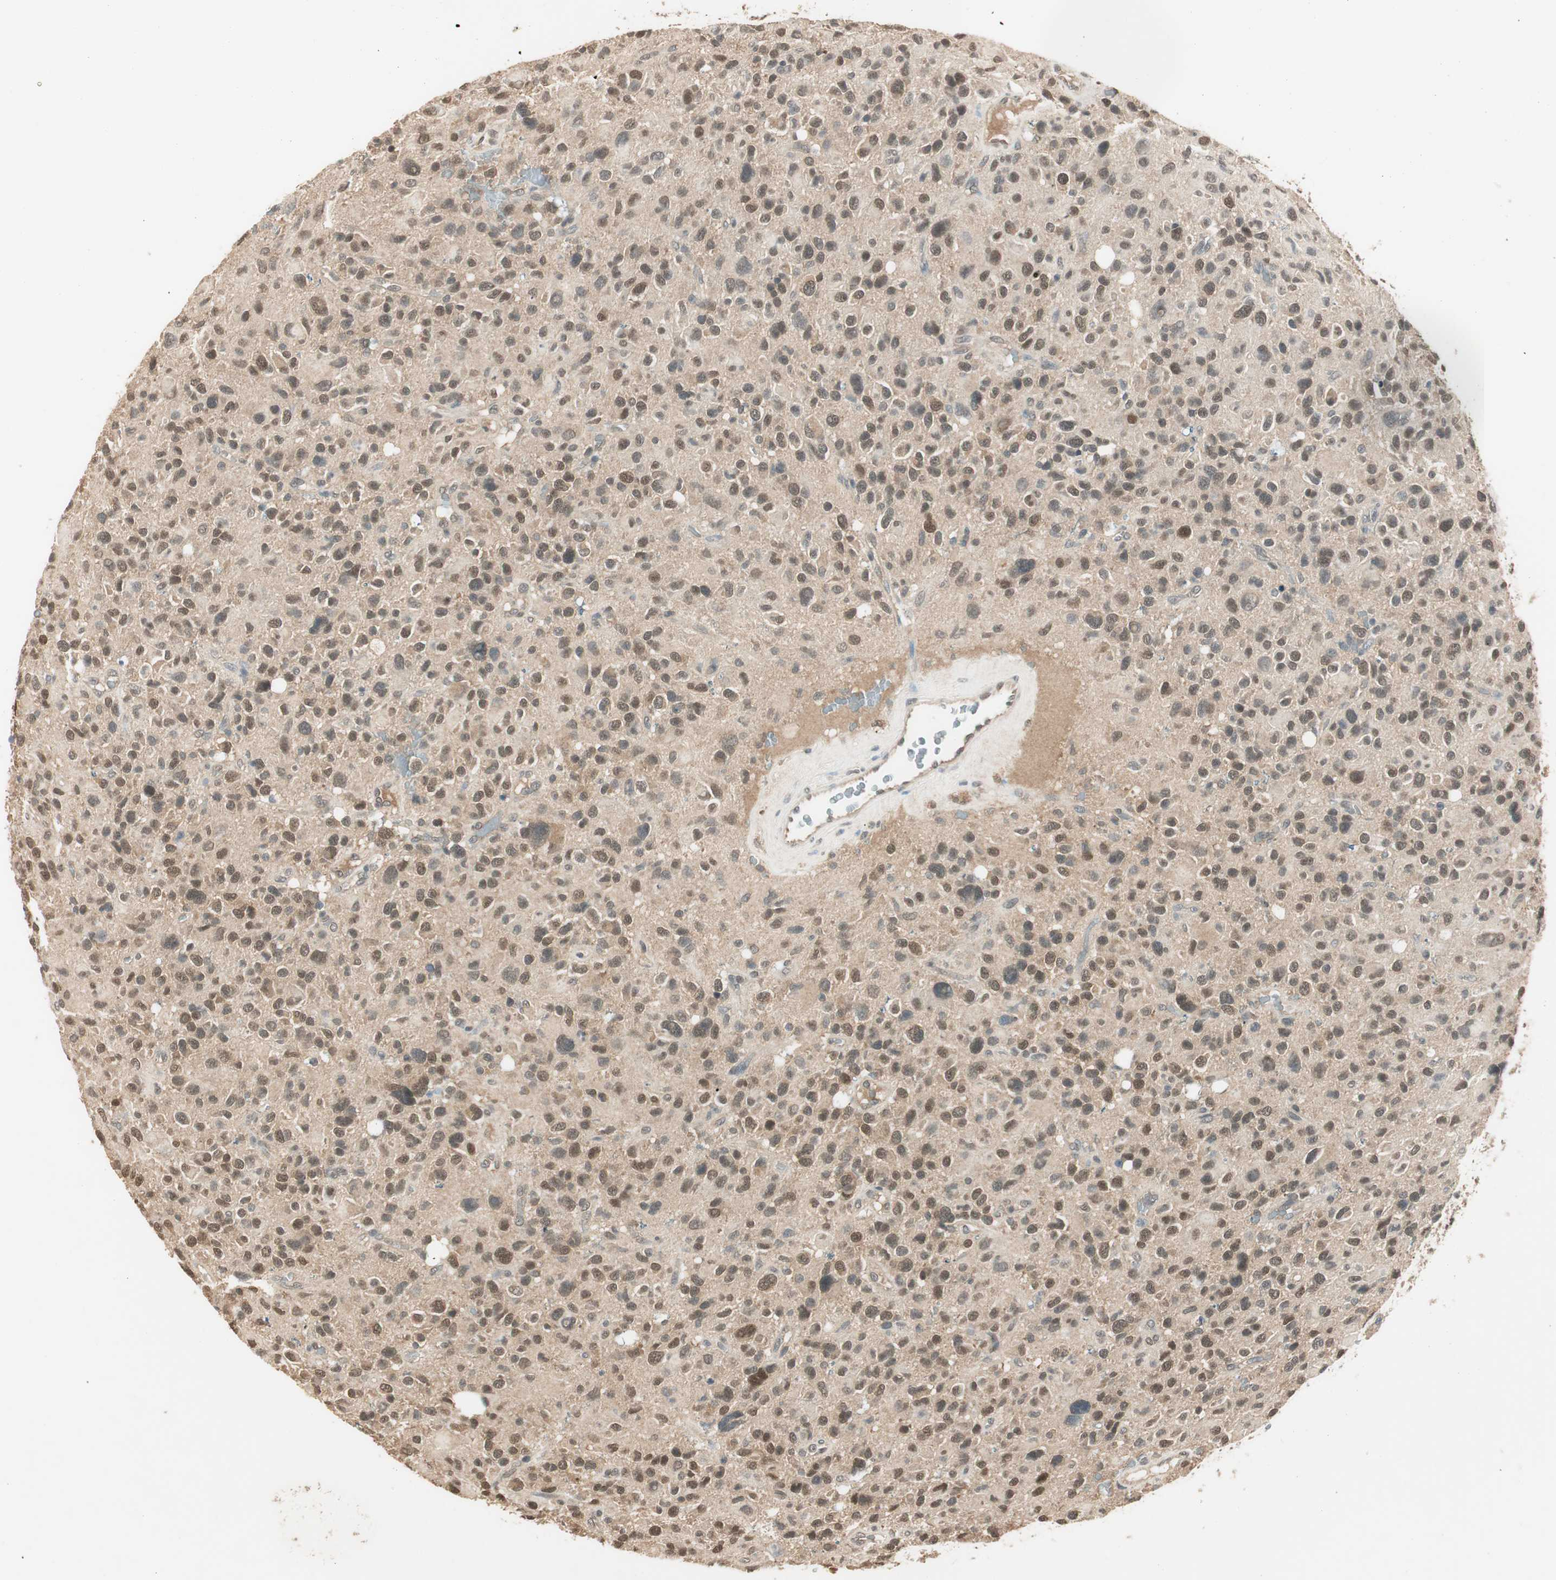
{"staining": {"intensity": "weak", "quantity": "25%-75%", "location": "nuclear"}, "tissue": "glioma", "cell_type": "Tumor cells", "image_type": "cancer", "snomed": [{"axis": "morphology", "description": "Glioma, malignant, High grade"}, {"axis": "topography", "description": "Brain"}], "caption": "The photomicrograph shows immunohistochemical staining of malignant glioma (high-grade). There is weak nuclear expression is present in about 25%-75% of tumor cells.", "gene": "USP5", "patient": {"sex": "male", "age": 48}}